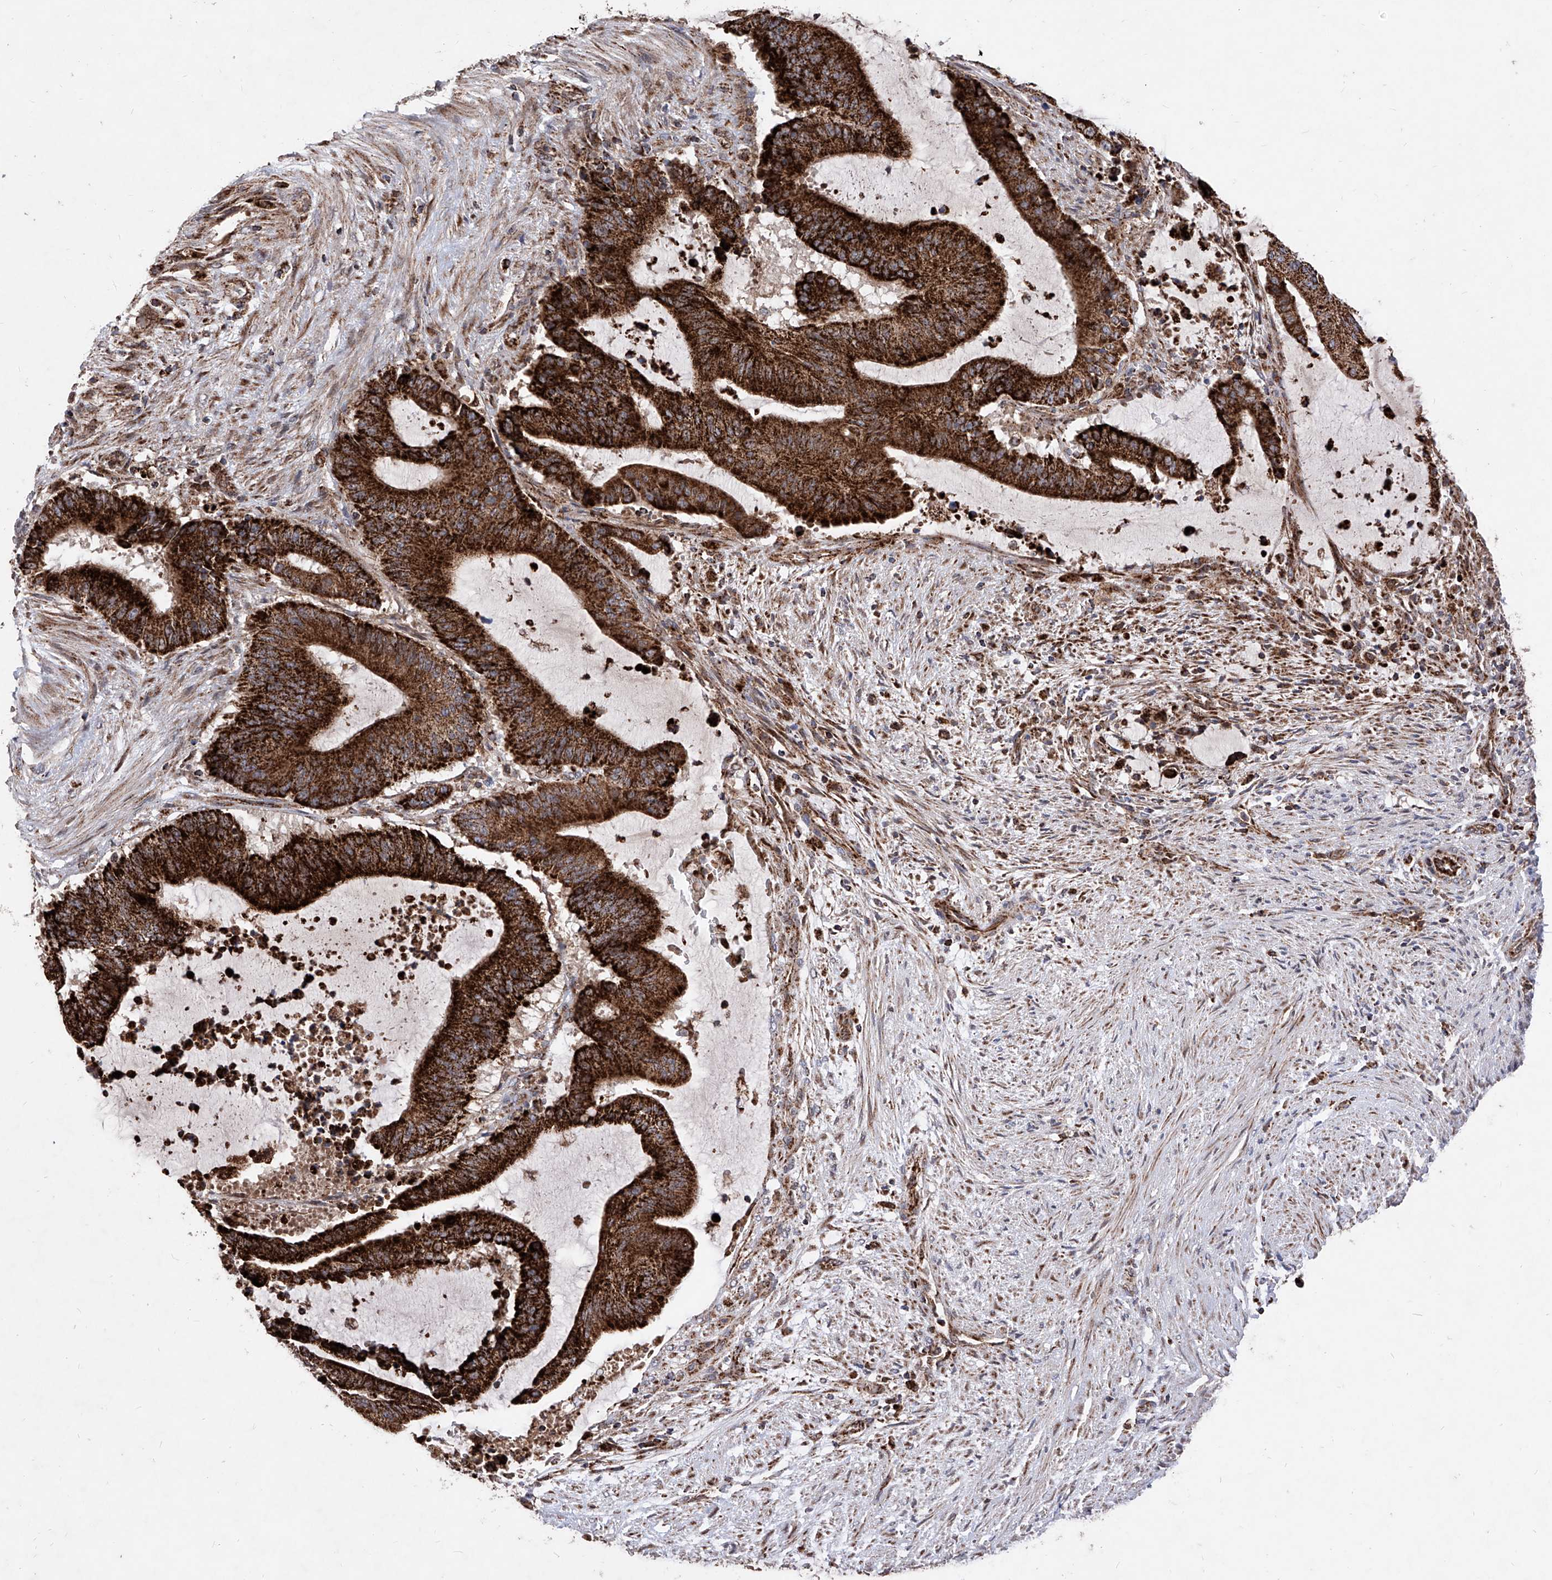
{"staining": {"intensity": "strong", "quantity": ">75%", "location": "cytoplasmic/membranous"}, "tissue": "liver cancer", "cell_type": "Tumor cells", "image_type": "cancer", "snomed": [{"axis": "morphology", "description": "Normal tissue, NOS"}, {"axis": "morphology", "description": "Cholangiocarcinoma"}, {"axis": "topography", "description": "Liver"}, {"axis": "topography", "description": "Peripheral nerve tissue"}], "caption": "Approximately >75% of tumor cells in human liver cancer (cholangiocarcinoma) exhibit strong cytoplasmic/membranous protein positivity as visualized by brown immunohistochemical staining.", "gene": "SEMA6A", "patient": {"sex": "female", "age": 73}}